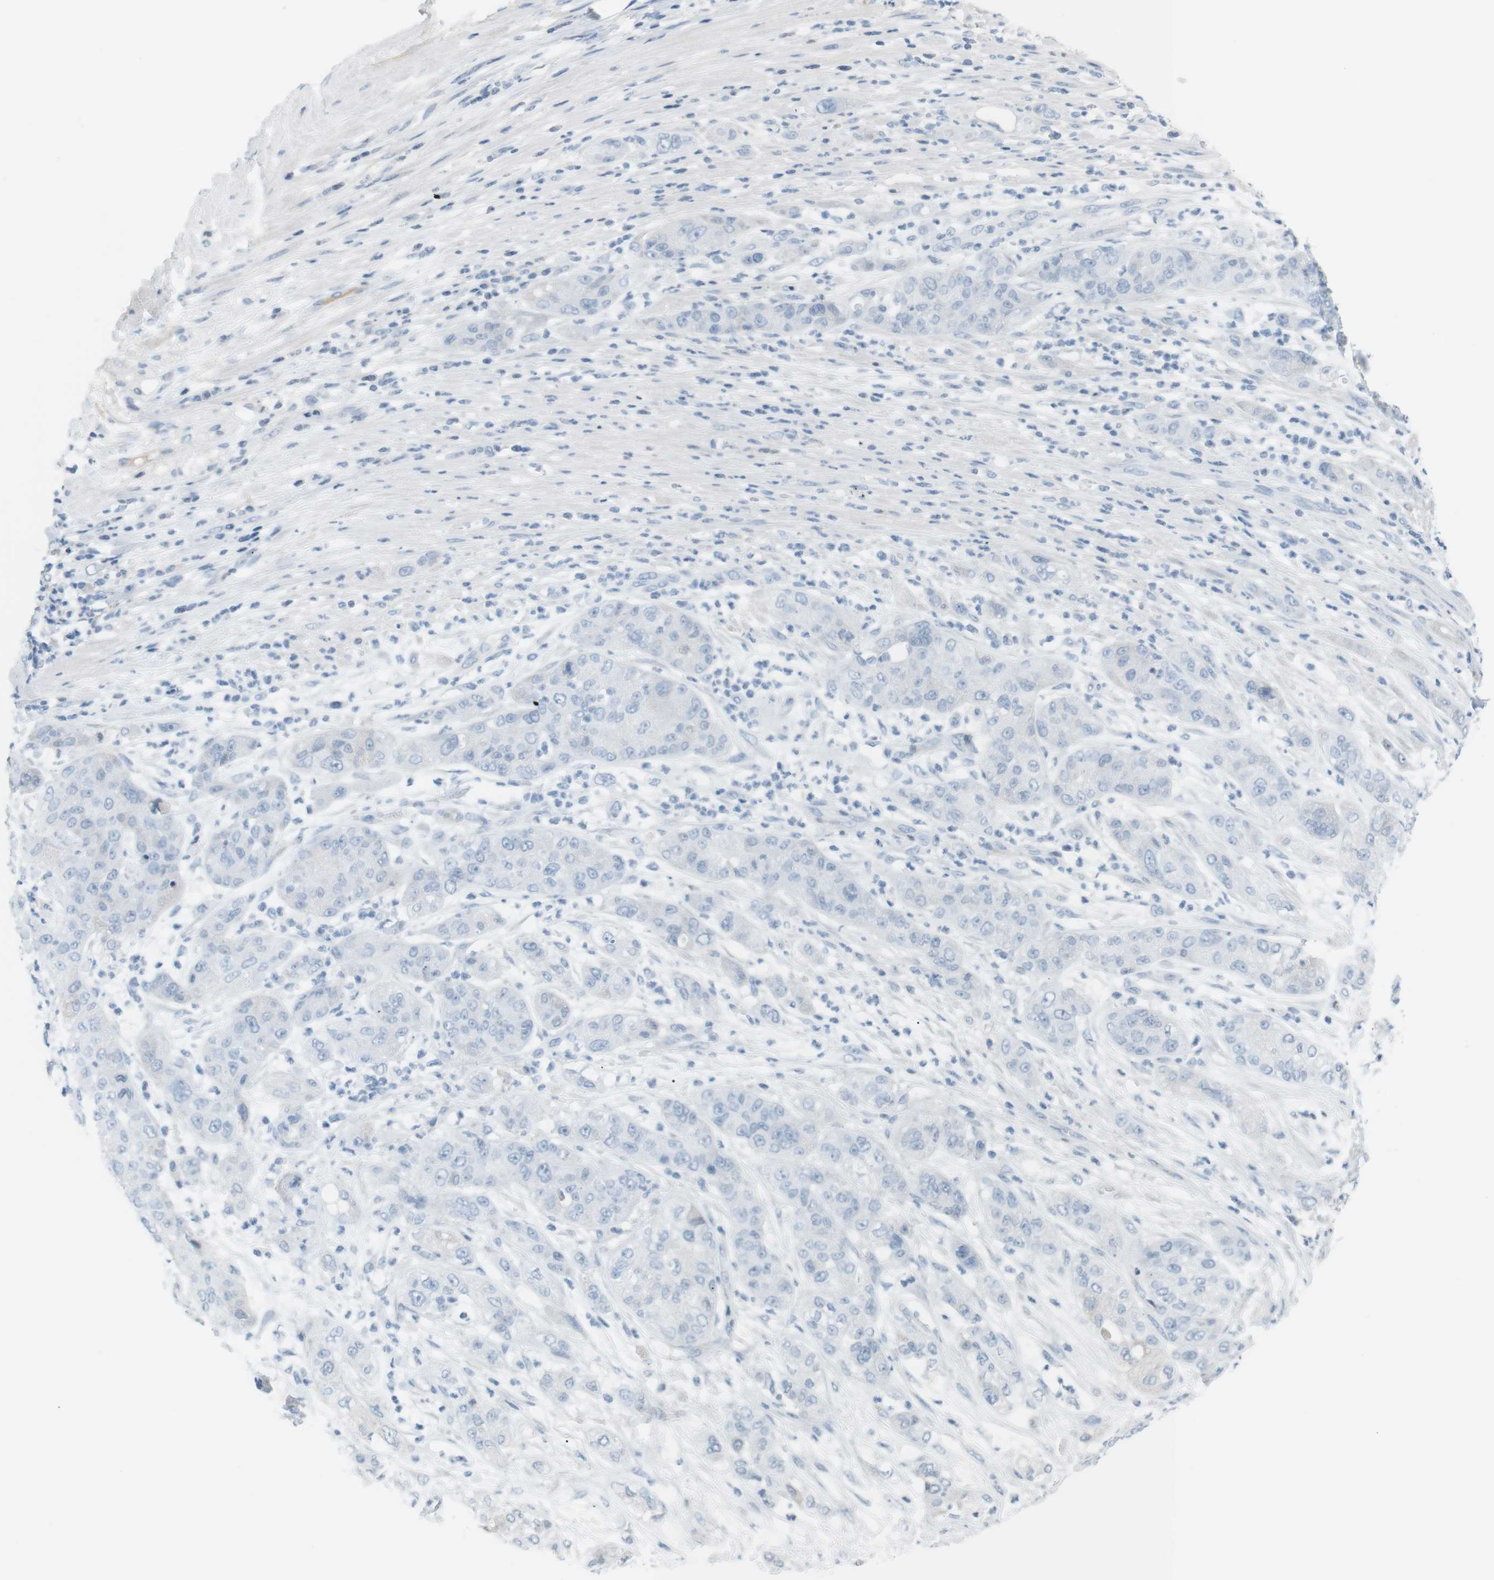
{"staining": {"intensity": "negative", "quantity": "none", "location": "none"}, "tissue": "pancreatic cancer", "cell_type": "Tumor cells", "image_type": "cancer", "snomed": [{"axis": "morphology", "description": "Adenocarcinoma, NOS"}, {"axis": "topography", "description": "Pancreas"}], "caption": "Tumor cells show no significant protein staining in pancreatic cancer (adenocarcinoma).", "gene": "AZGP1", "patient": {"sex": "female", "age": 78}}